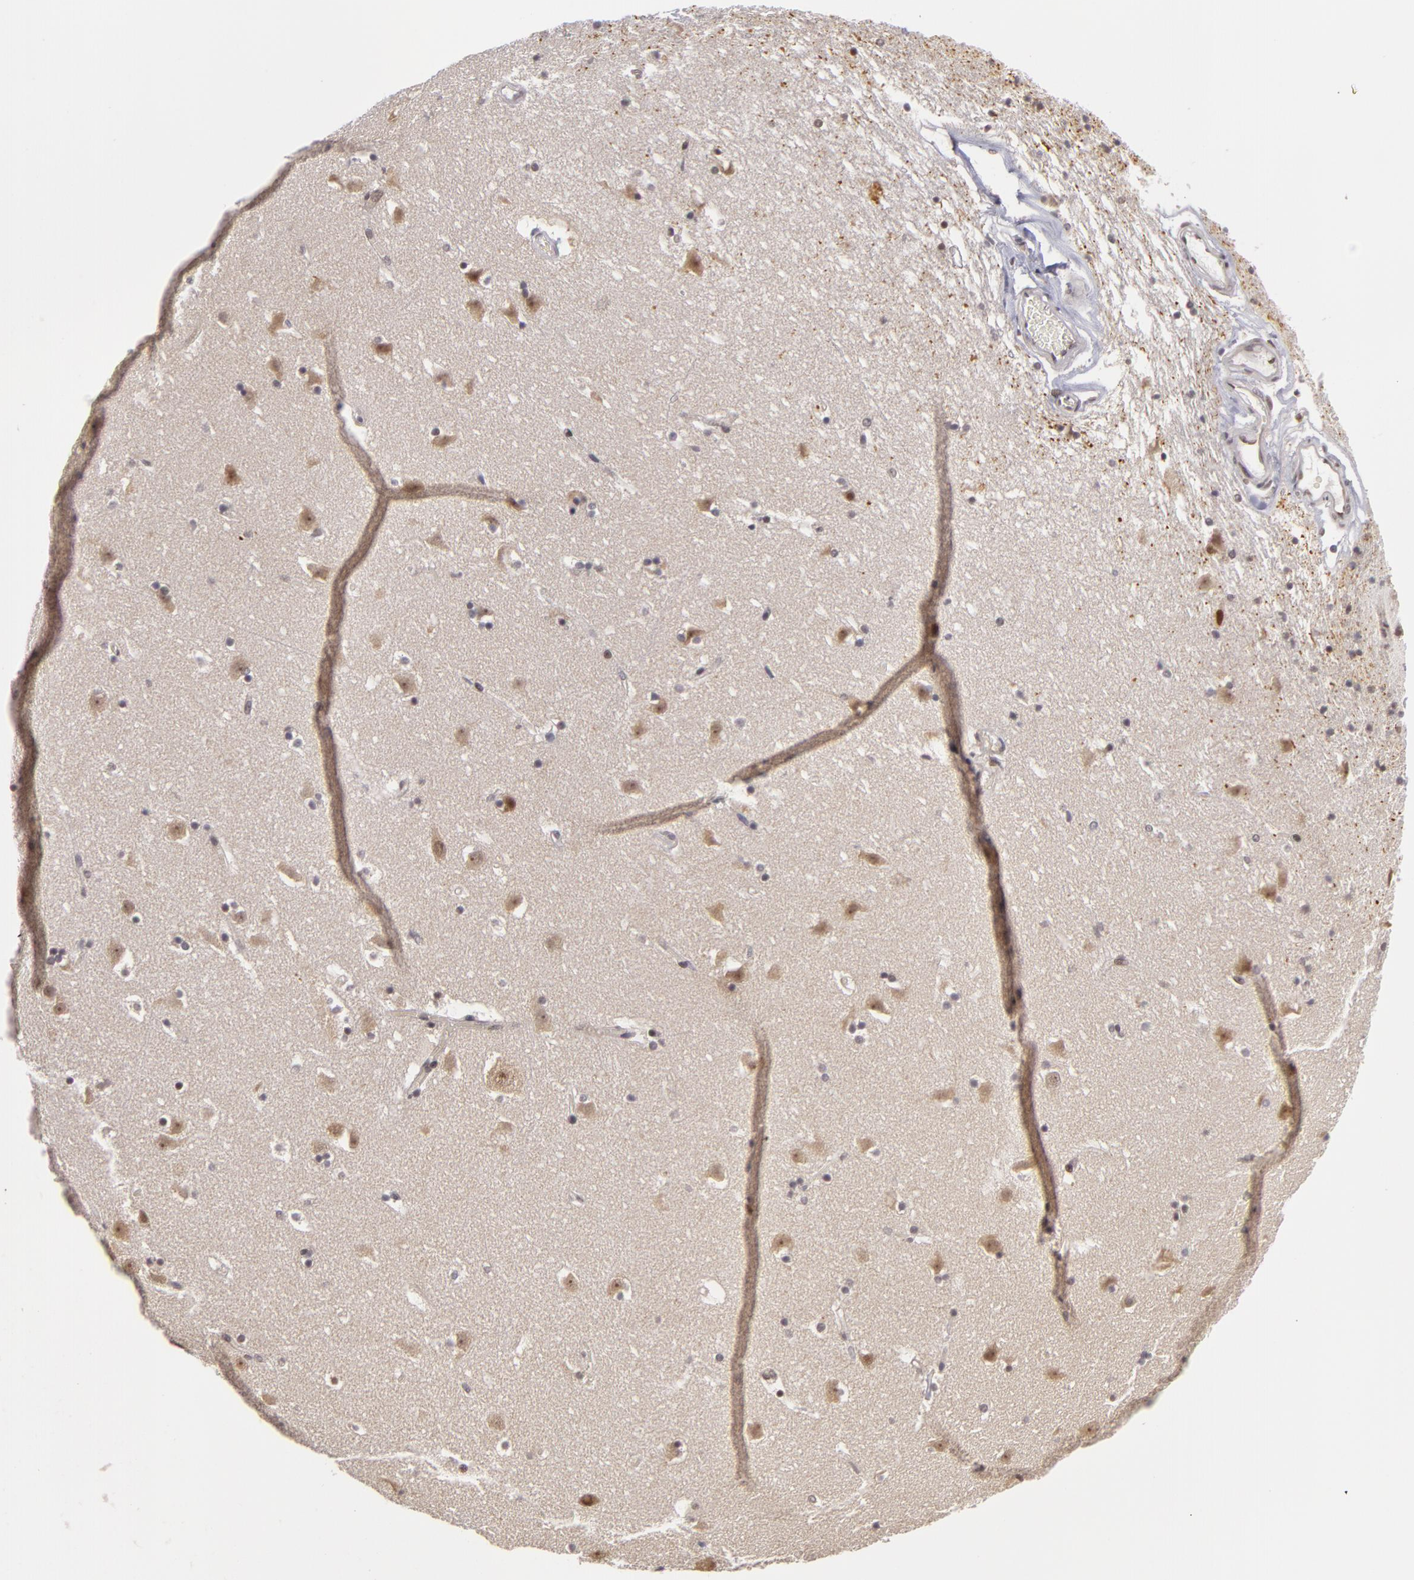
{"staining": {"intensity": "weak", "quantity": "<25%", "location": "nuclear"}, "tissue": "caudate", "cell_type": "Glial cells", "image_type": "normal", "snomed": [{"axis": "morphology", "description": "Normal tissue, NOS"}, {"axis": "topography", "description": "Lateral ventricle wall"}], "caption": "Protein analysis of benign caudate displays no significant positivity in glial cells. (Stains: DAB IHC with hematoxylin counter stain, Microscopy: brightfield microscopy at high magnification).", "gene": "ZNF133", "patient": {"sex": "male", "age": 45}}